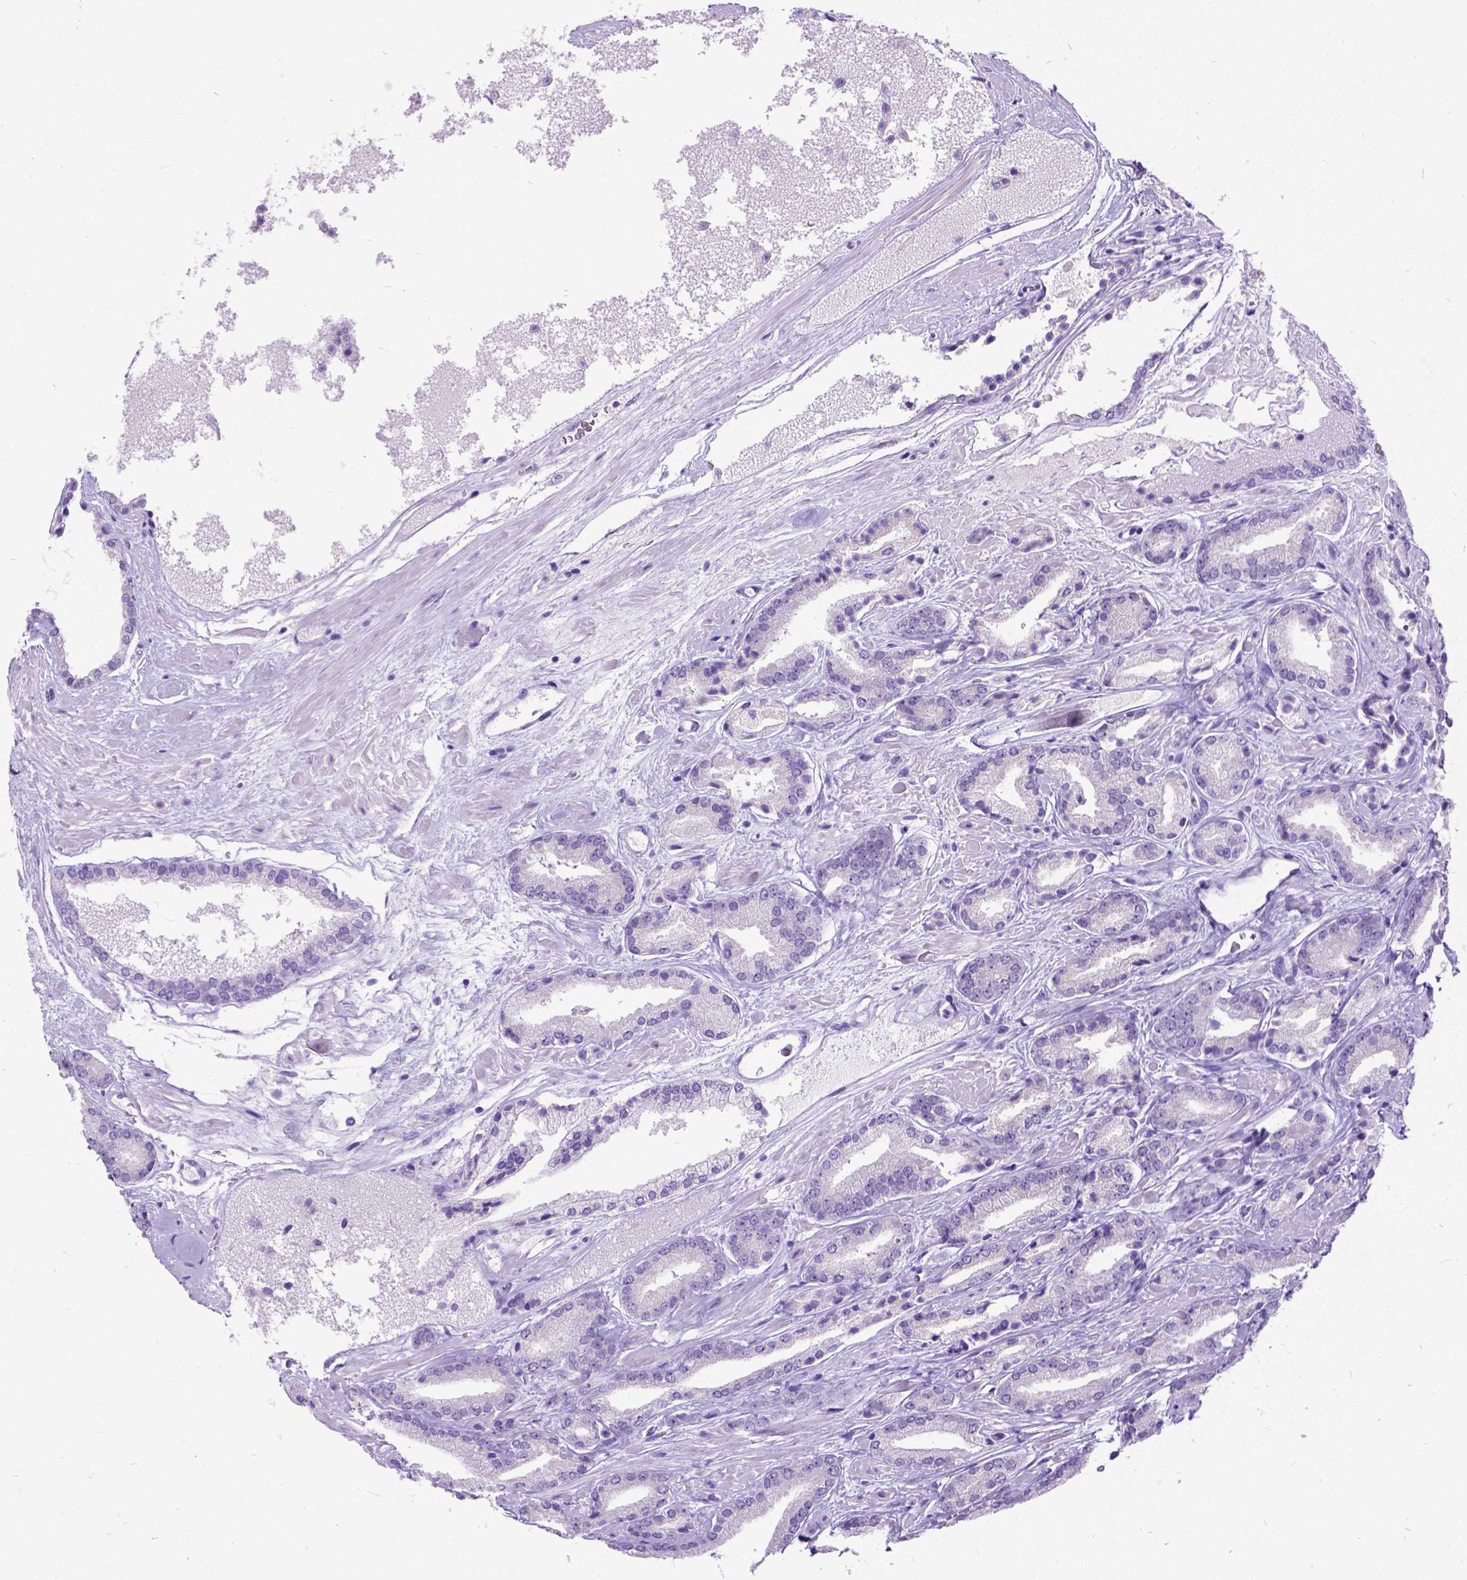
{"staining": {"intensity": "negative", "quantity": "none", "location": "none"}, "tissue": "prostate cancer", "cell_type": "Tumor cells", "image_type": "cancer", "snomed": [{"axis": "morphology", "description": "Adenocarcinoma, High grade"}, {"axis": "topography", "description": "Prostate"}], "caption": "This is a micrograph of immunohistochemistry (IHC) staining of adenocarcinoma (high-grade) (prostate), which shows no expression in tumor cells. (Brightfield microscopy of DAB (3,3'-diaminobenzidine) IHC at high magnification).", "gene": "NEUROD4", "patient": {"sex": "male", "age": 56}}